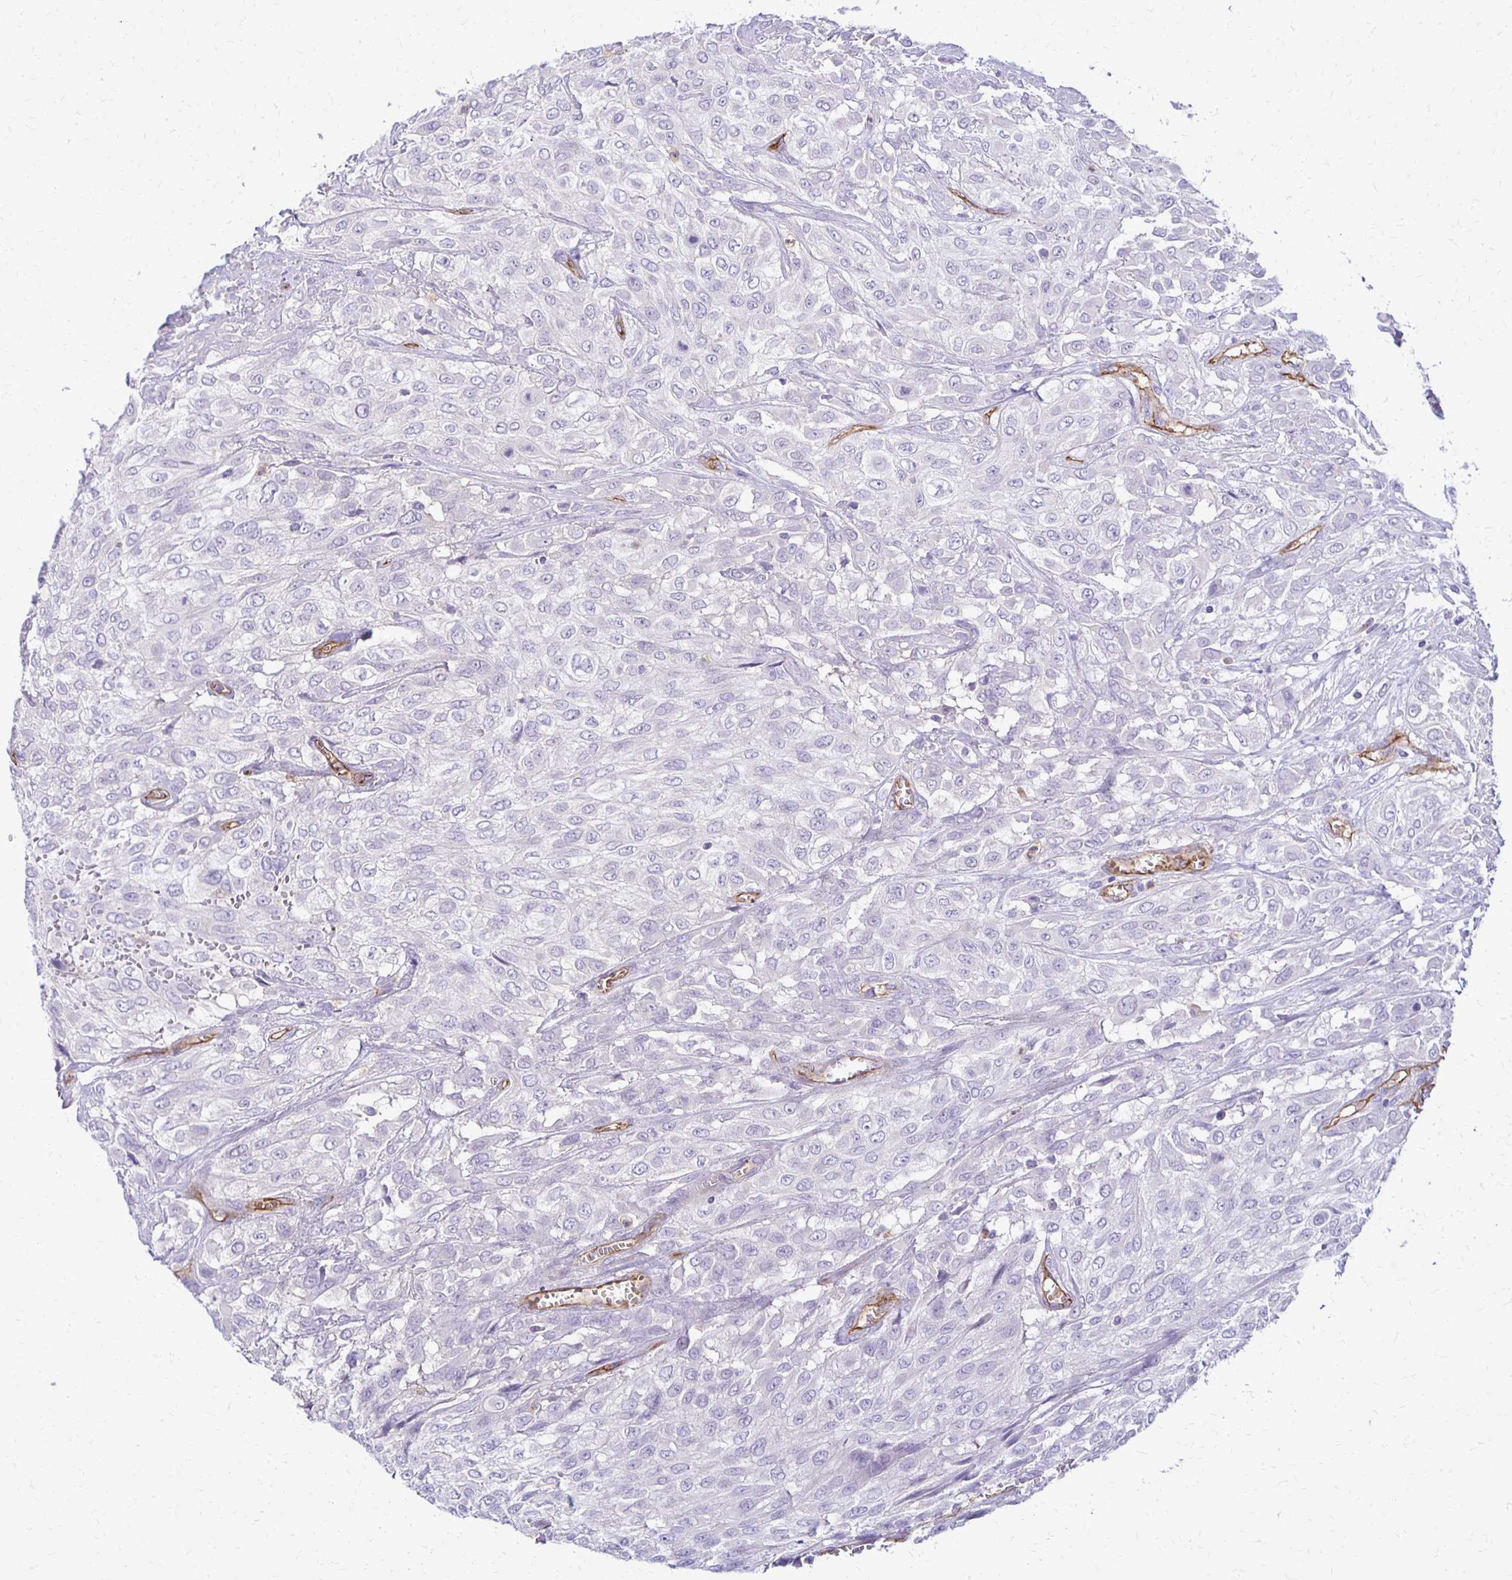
{"staining": {"intensity": "negative", "quantity": "none", "location": "none"}, "tissue": "urothelial cancer", "cell_type": "Tumor cells", "image_type": "cancer", "snomed": [{"axis": "morphology", "description": "Urothelial carcinoma, High grade"}, {"axis": "topography", "description": "Urinary bladder"}], "caption": "Human urothelial cancer stained for a protein using immunohistochemistry (IHC) exhibits no expression in tumor cells.", "gene": "TTYH1", "patient": {"sex": "male", "age": 57}}